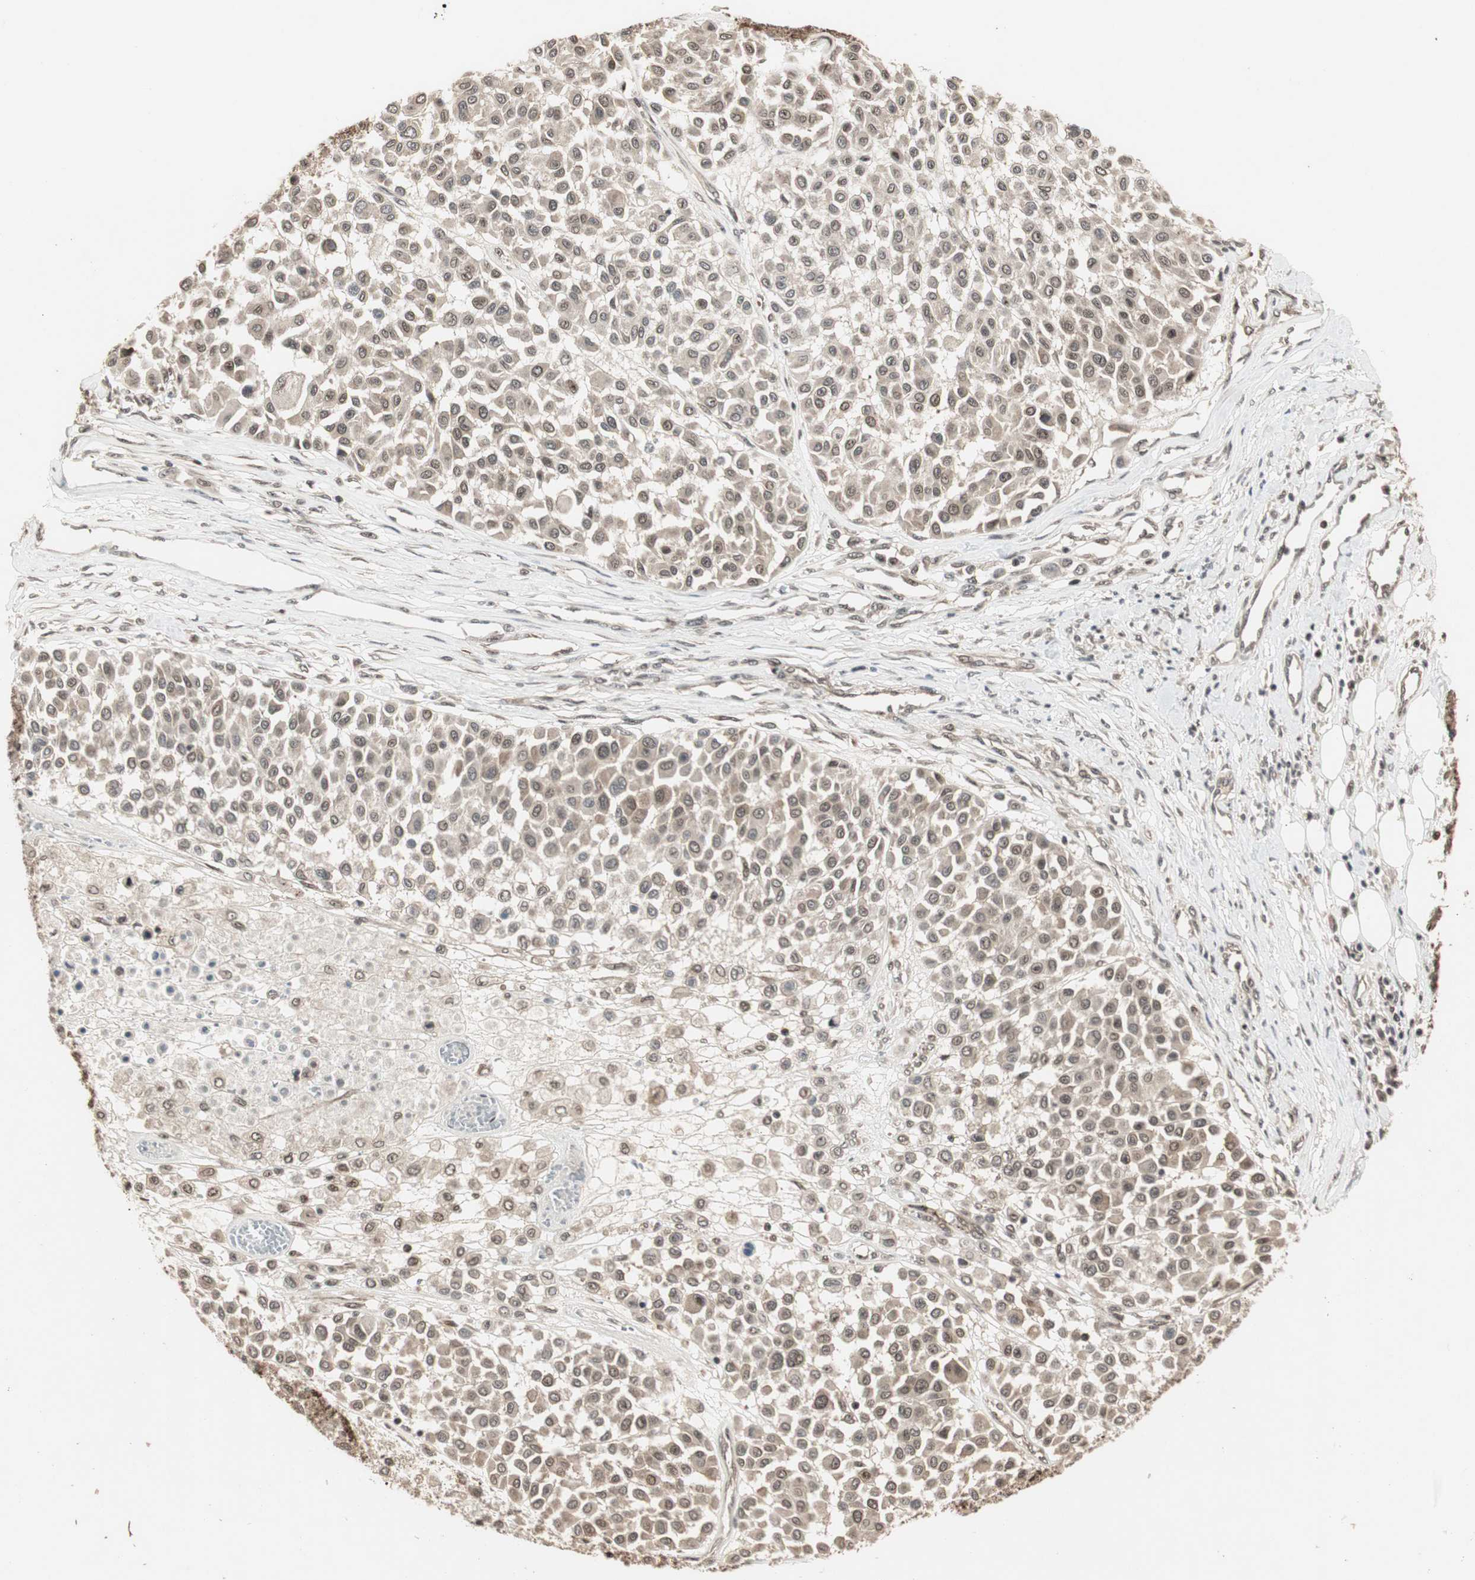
{"staining": {"intensity": "weak", "quantity": "25%-75%", "location": "nuclear"}, "tissue": "melanoma", "cell_type": "Tumor cells", "image_type": "cancer", "snomed": [{"axis": "morphology", "description": "Malignant melanoma, Metastatic site"}, {"axis": "topography", "description": "Soft tissue"}], "caption": "Immunohistochemistry (IHC) histopathology image of neoplastic tissue: malignant melanoma (metastatic site) stained using immunohistochemistry (IHC) exhibits low levels of weak protein expression localized specifically in the nuclear of tumor cells, appearing as a nuclear brown color.", "gene": "CSNK2B", "patient": {"sex": "male", "age": 41}}